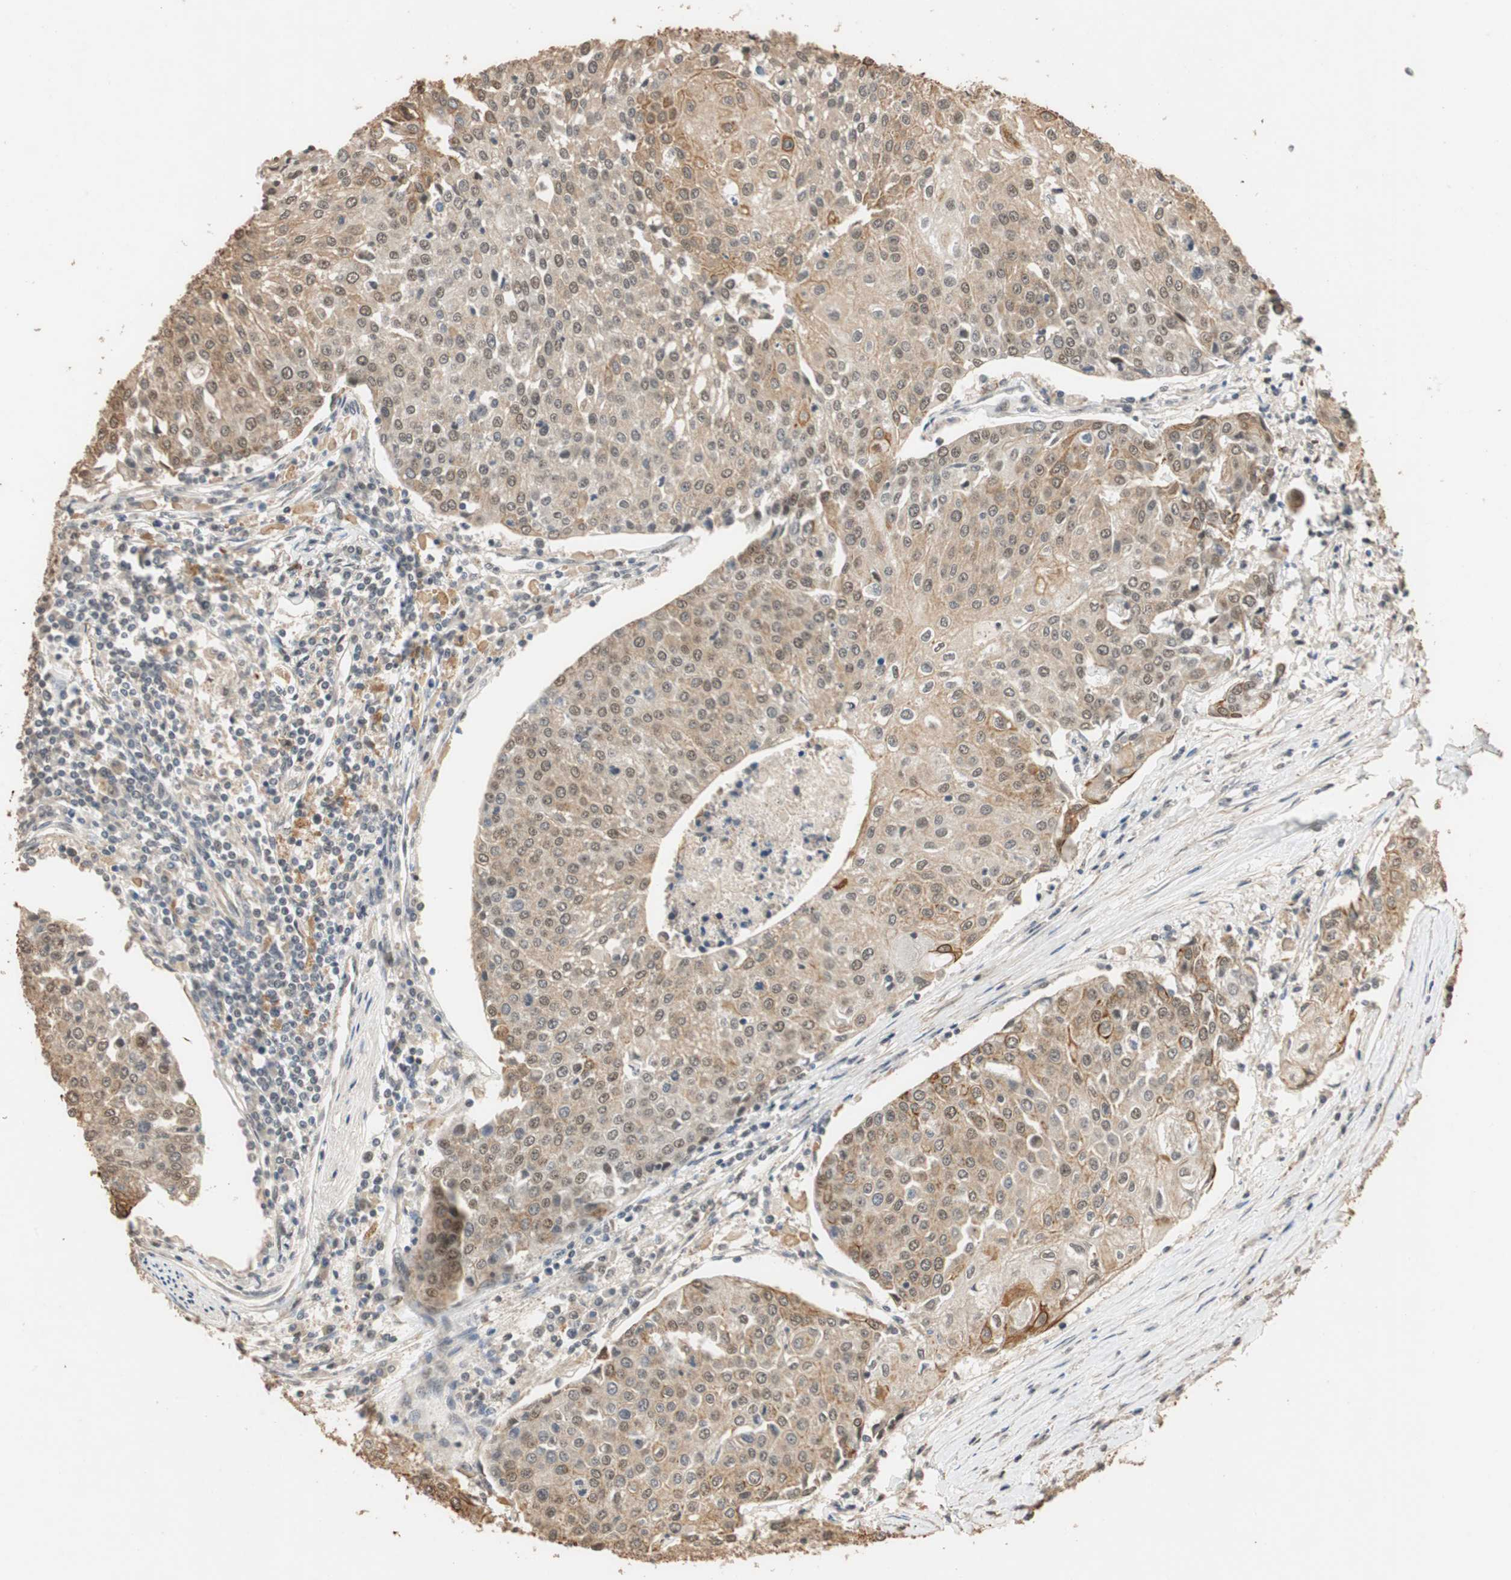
{"staining": {"intensity": "moderate", "quantity": ">75%", "location": "cytoplasmic/membranous,nuclear"}, "tissue": "urothelial cancer", "cell_type": "Tumor cells", "image_type": "cancer", "snomed": [{"axis": "morphology", "description": "Urothelial carcinoma, High grade"}, {"axis": "topography", "description": "Urinary bladder"}], "caption": "Urothelial carcinoma (high-grade) stained for a protein shows moderate cytoplasmic/membranous and nuclear positivity in tumor cells.", "gene": "CDC5L", "patient": {"sex": "female", "age": 85}}